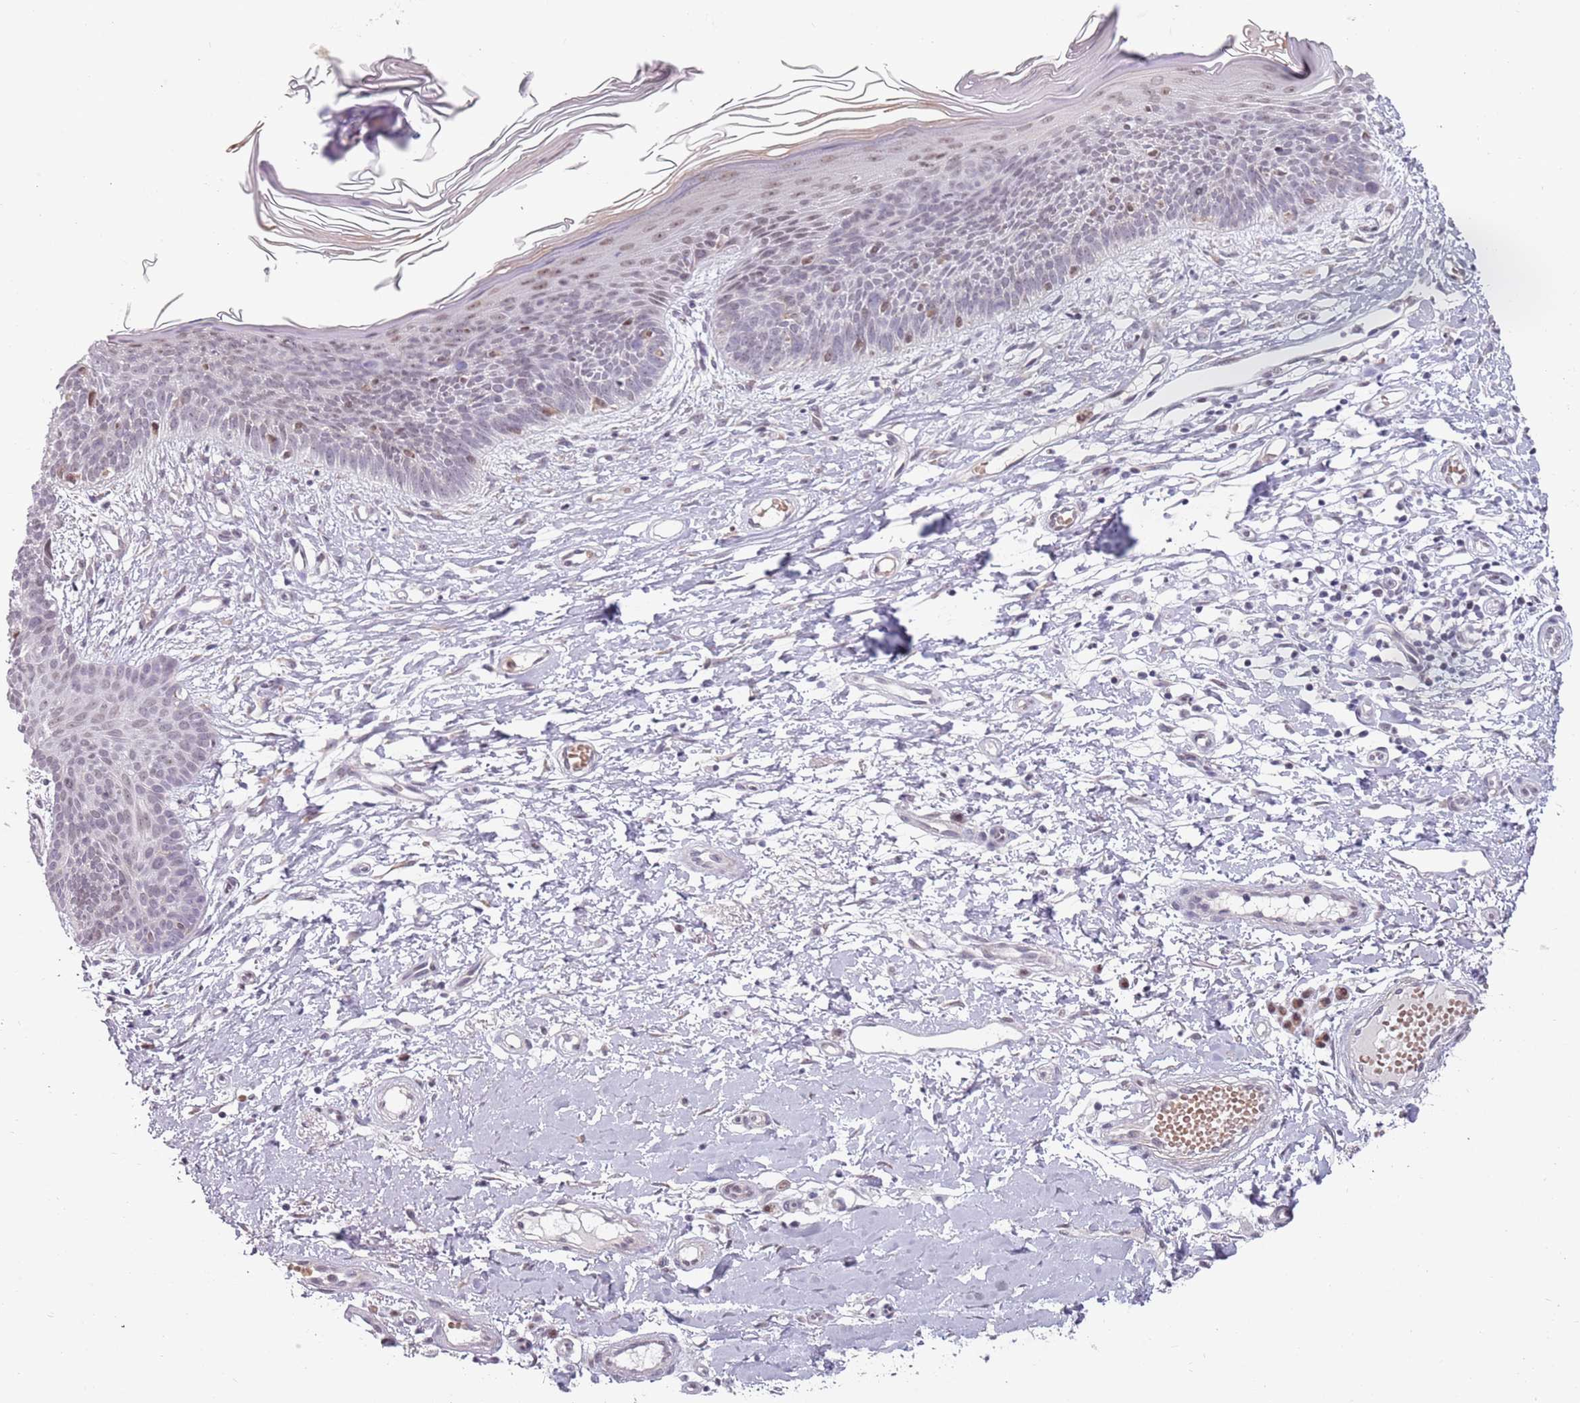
{"staining": {"intensity": "negative", "quantity": "none", "location": "none"}, "tissue": "skin cancer", "cell_type": "Tumor cells", "image_type": "cancer", "snomed": [{"axis": "morphology", "description": "Basal cell carcinoma"}, {"axis": "topography", "description": "Skin"}], "caption": "Skin cancer (basal cell carcinoma) was stained to show a protein in brown. There is no significant expression in tumor cells.", "gene": "REXO4", "patient": {"sex": "male", "age": 78}}